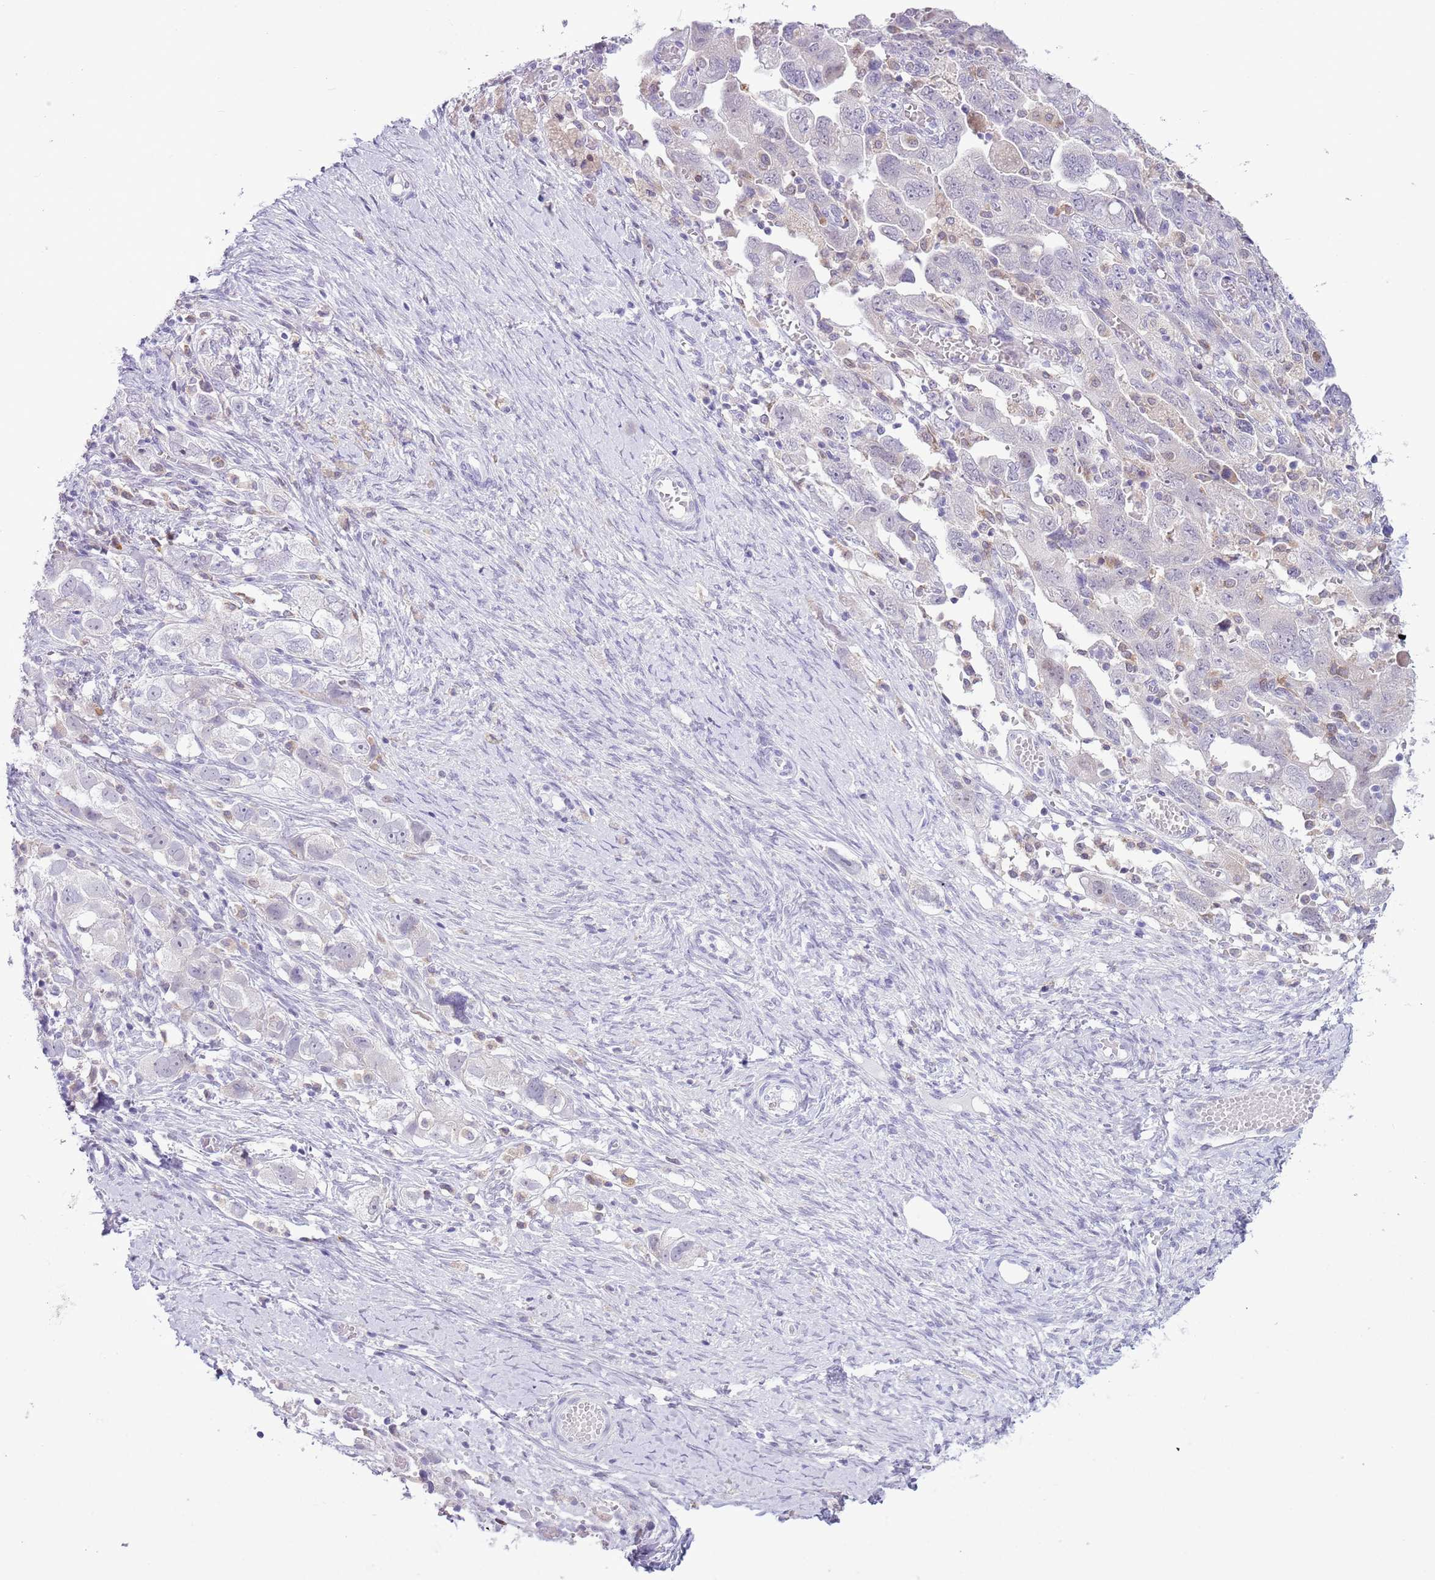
{"staining": {"intensity": "negative", "quantity": "none", "location": "none"}, "tissue": "ovarian cancer", "cell_type": "Tumor cells", "image_type": "cancer", "snomed": [{"axis": "morphology", "description": "Carcinoma, NOS"}, {"axis": "morphology", "description": "Cystadenocarcinoma, serous, NOS"}, {"axis": "topography", "description": "Ovary"}], "caption": "Ovarian cancer (serous cystadenocarcinoma) was stained to show a protein in brown. There is no significant staining in tumor cells.", "gene": "ZNF576", "patient": {"sex": "female", "age": 69}}